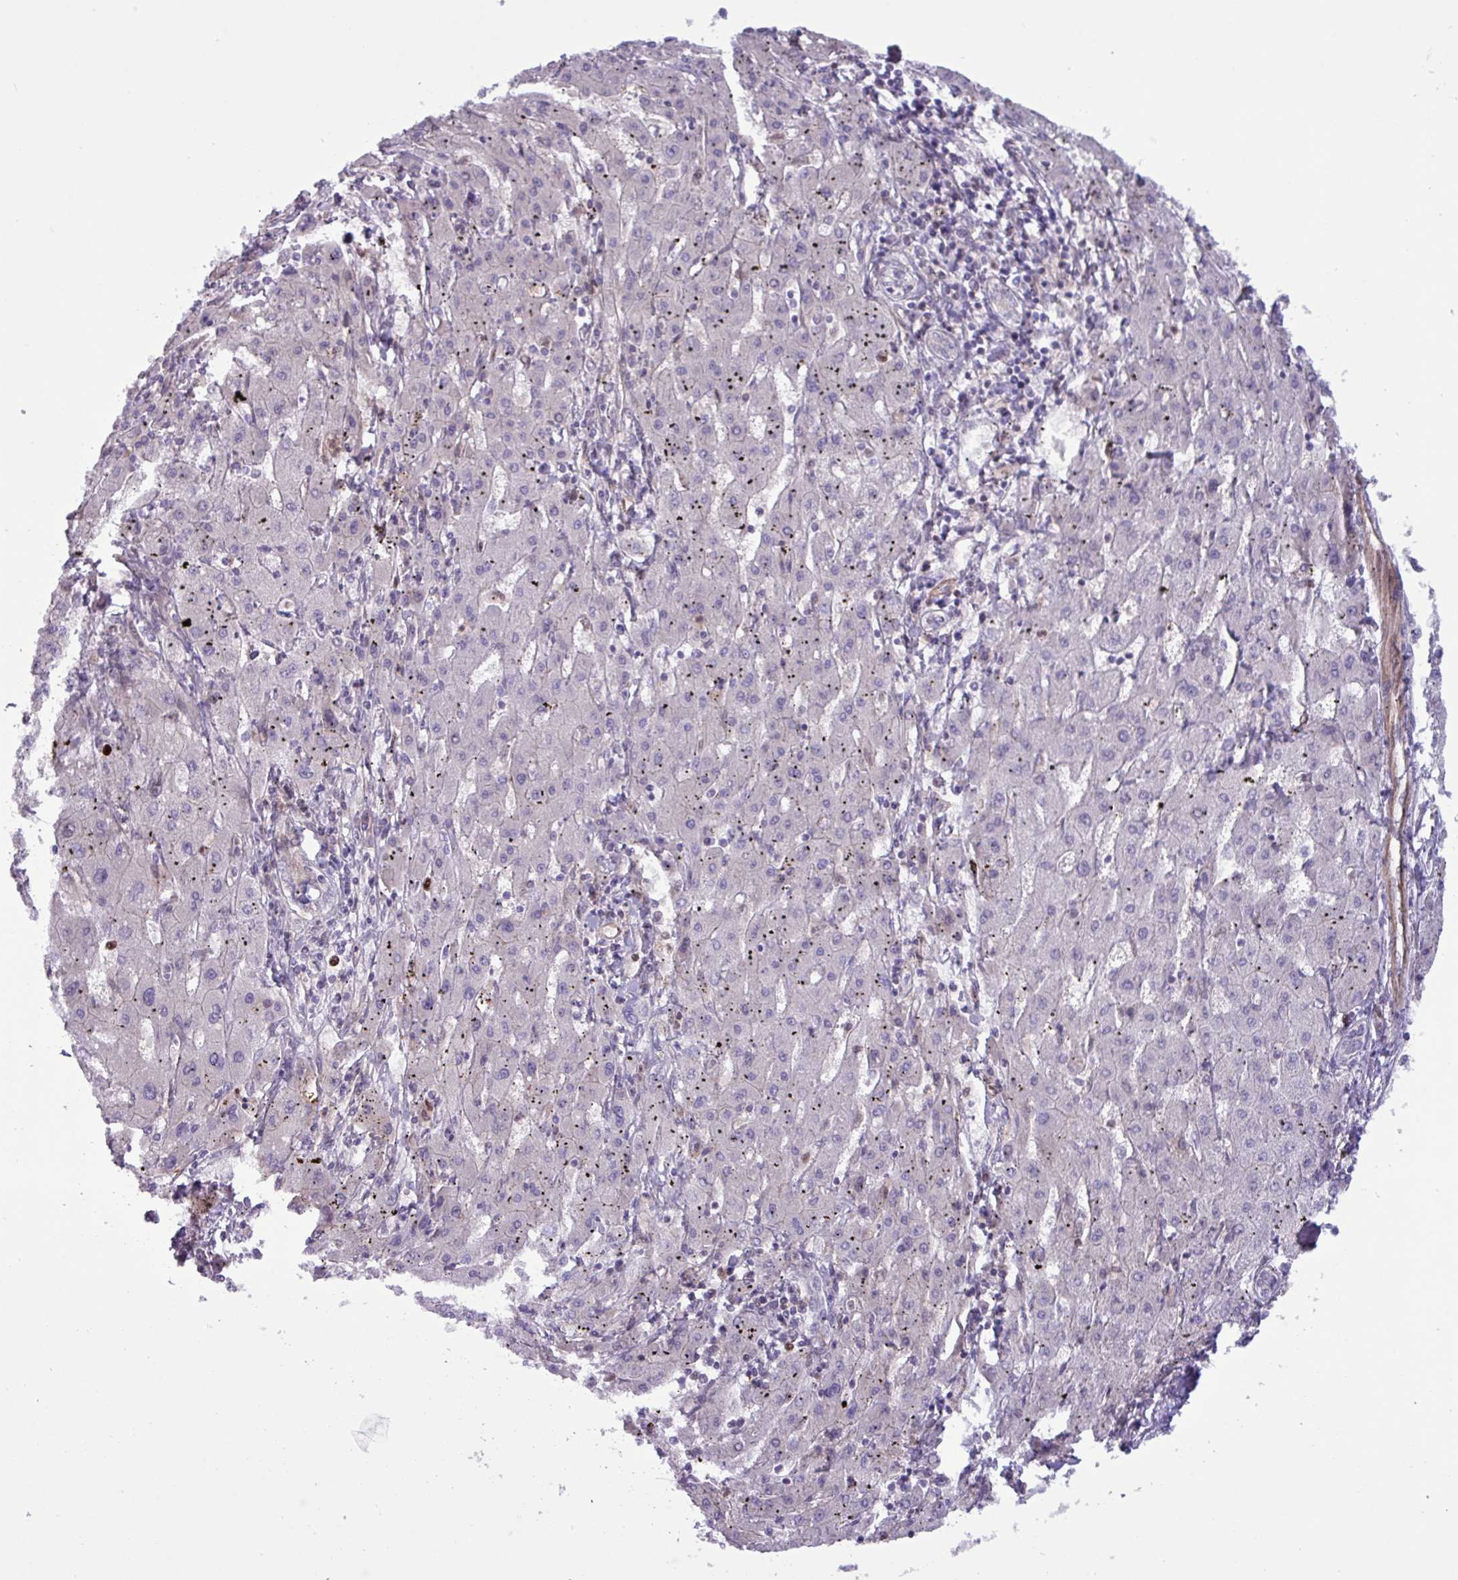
{"staining": {"intensity": "negative", "quantity": "none", "location": "none"}, "tissue": "liver cancer", "cell_type": "Tumor cells", "image_type": "cancer", "snomed": [{"axis": "morphology", "description": "Carcinoma, Hepatocellular, NOS"}, {"axis": "topography", "description": "Liver"}], "caption": "An IHC histopathology image of liver hepatocellular carcinoma is shown. There is no staining in tumor cells of liver hepatocellular carcinoma. (Stains: DAB (3,3'-diaminobenzidine) immunohistochemistry with hematoxylin counter stain, Microscopy: brightfield microscopy at high magnification).", "gene": "CNTRL", "patient": {"sex": "male", "age": 72}}